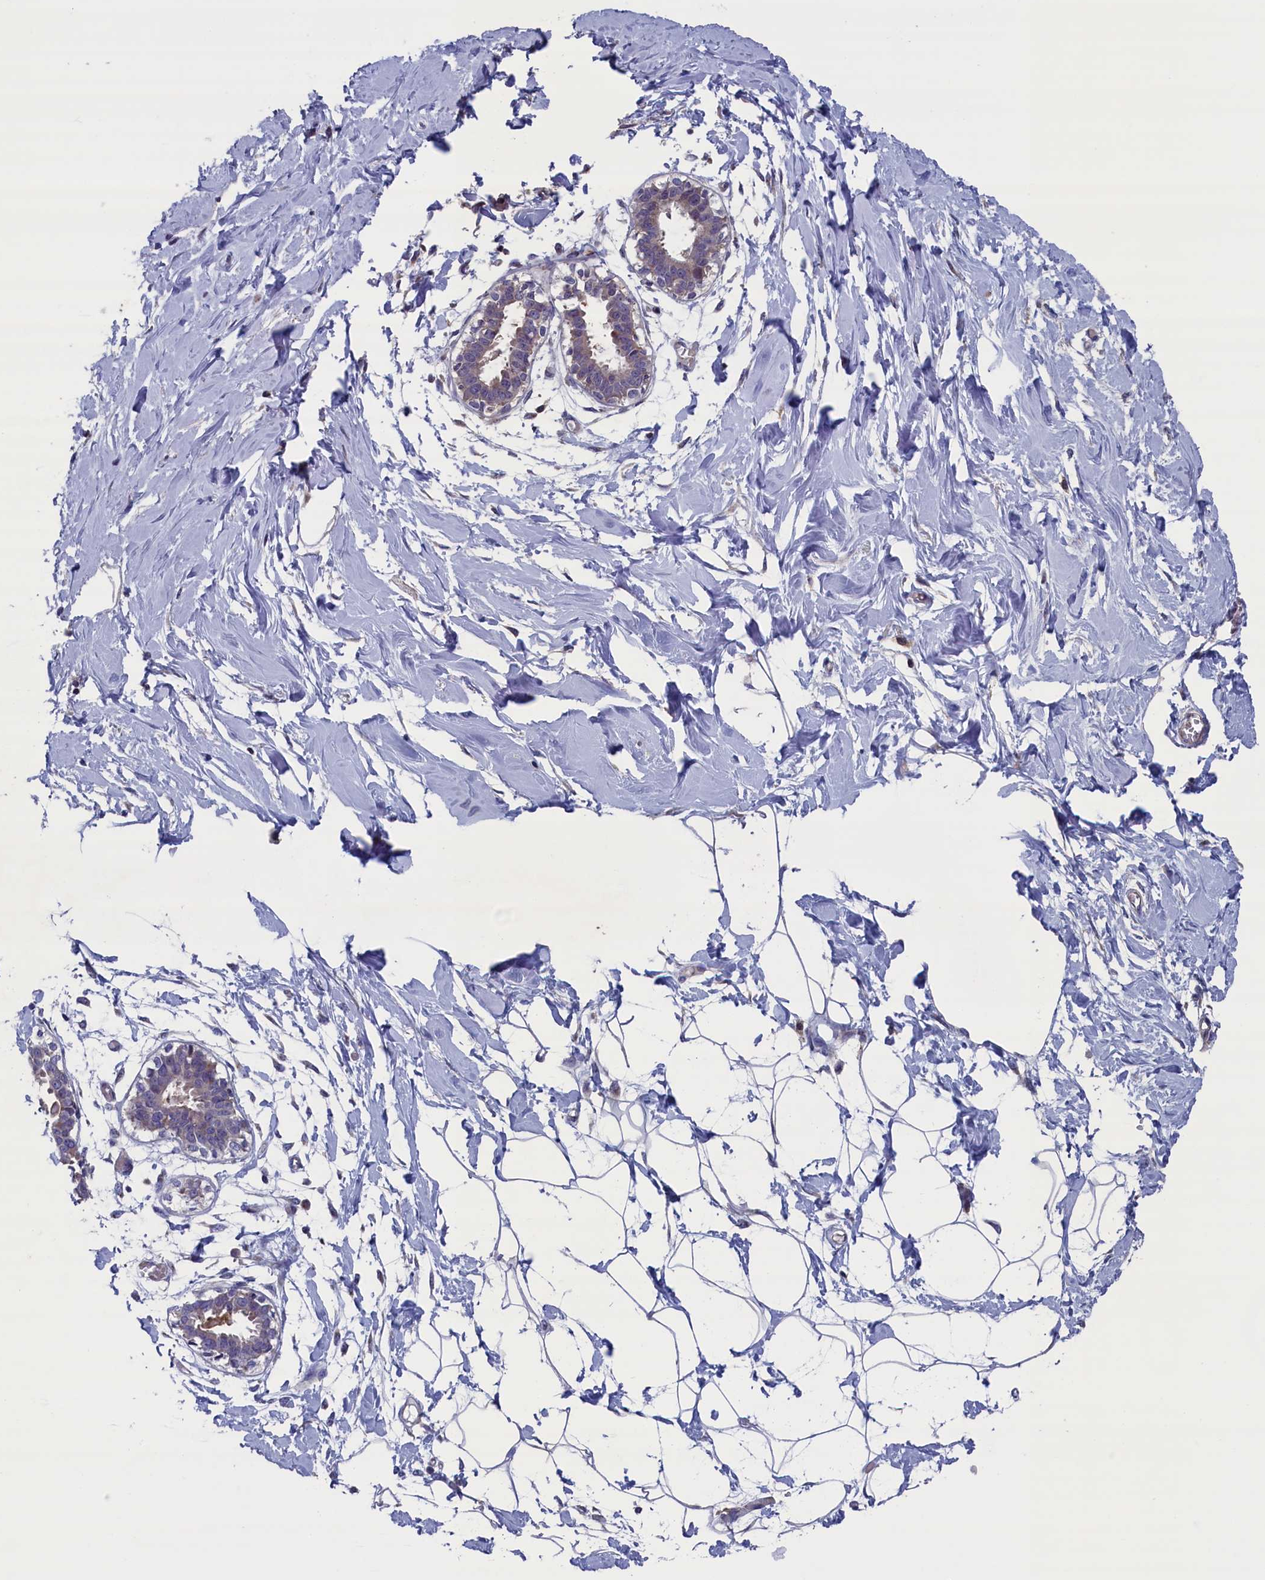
{"staining": {"intensity": "negative", "quantity": "none", "location": "none"}, "tissue": "breast", "cell_type": "Adipocytes", "image_type": "normal", "snomed": [{"axis": "morphology", "description": "Normal tissue, NOS"}, {"axis": "topography", "description": "Breast"}], "caption": "IHC histopathology image of benign breast: human breast stained with DAB demonstrates no significant protein expression in adipocytes.", "gene": "SPATA13", "patient": {"sex": "female", "age": 27}}